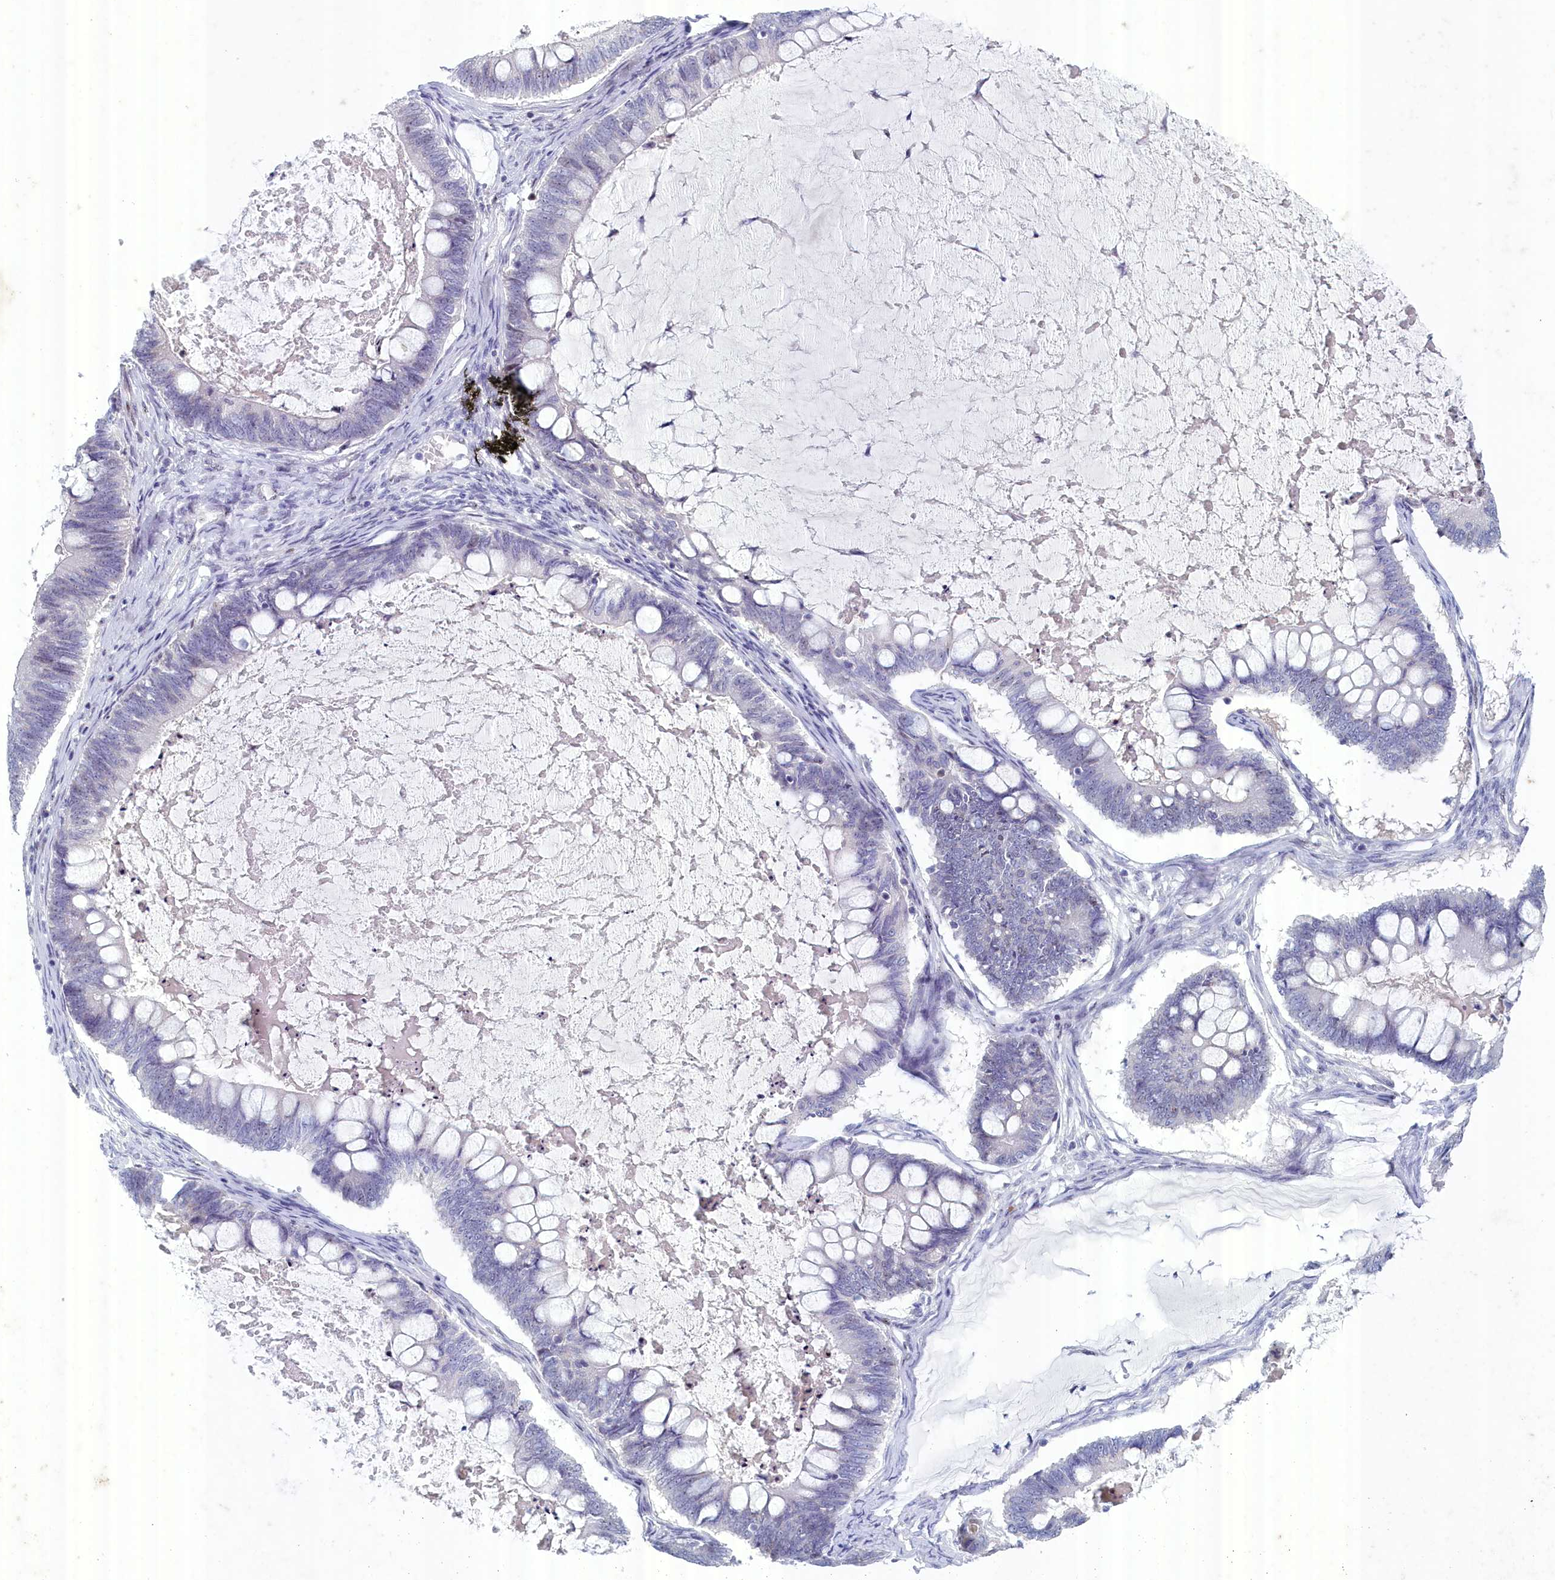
{"staining": {"intensity": "negative", "quantity": "none", "location": "none"}, "tissue": "ovarian cancer", "cell_type": "Tumor cells", "image_type": "cancer", "snomed": [{"axis": "morphology", "description": "Cystadenocarcinoma, mucinous, NOS"}, {"axis": "topography", "description": "Ovary"}], "caption": "Mucinous cystadenocarcinoma (ovarian) was stained to show a protein in brown. There is no significant expression in tumor cells.", "gene": "WDR76", "patient": {"sex": "female", "age": 61}}